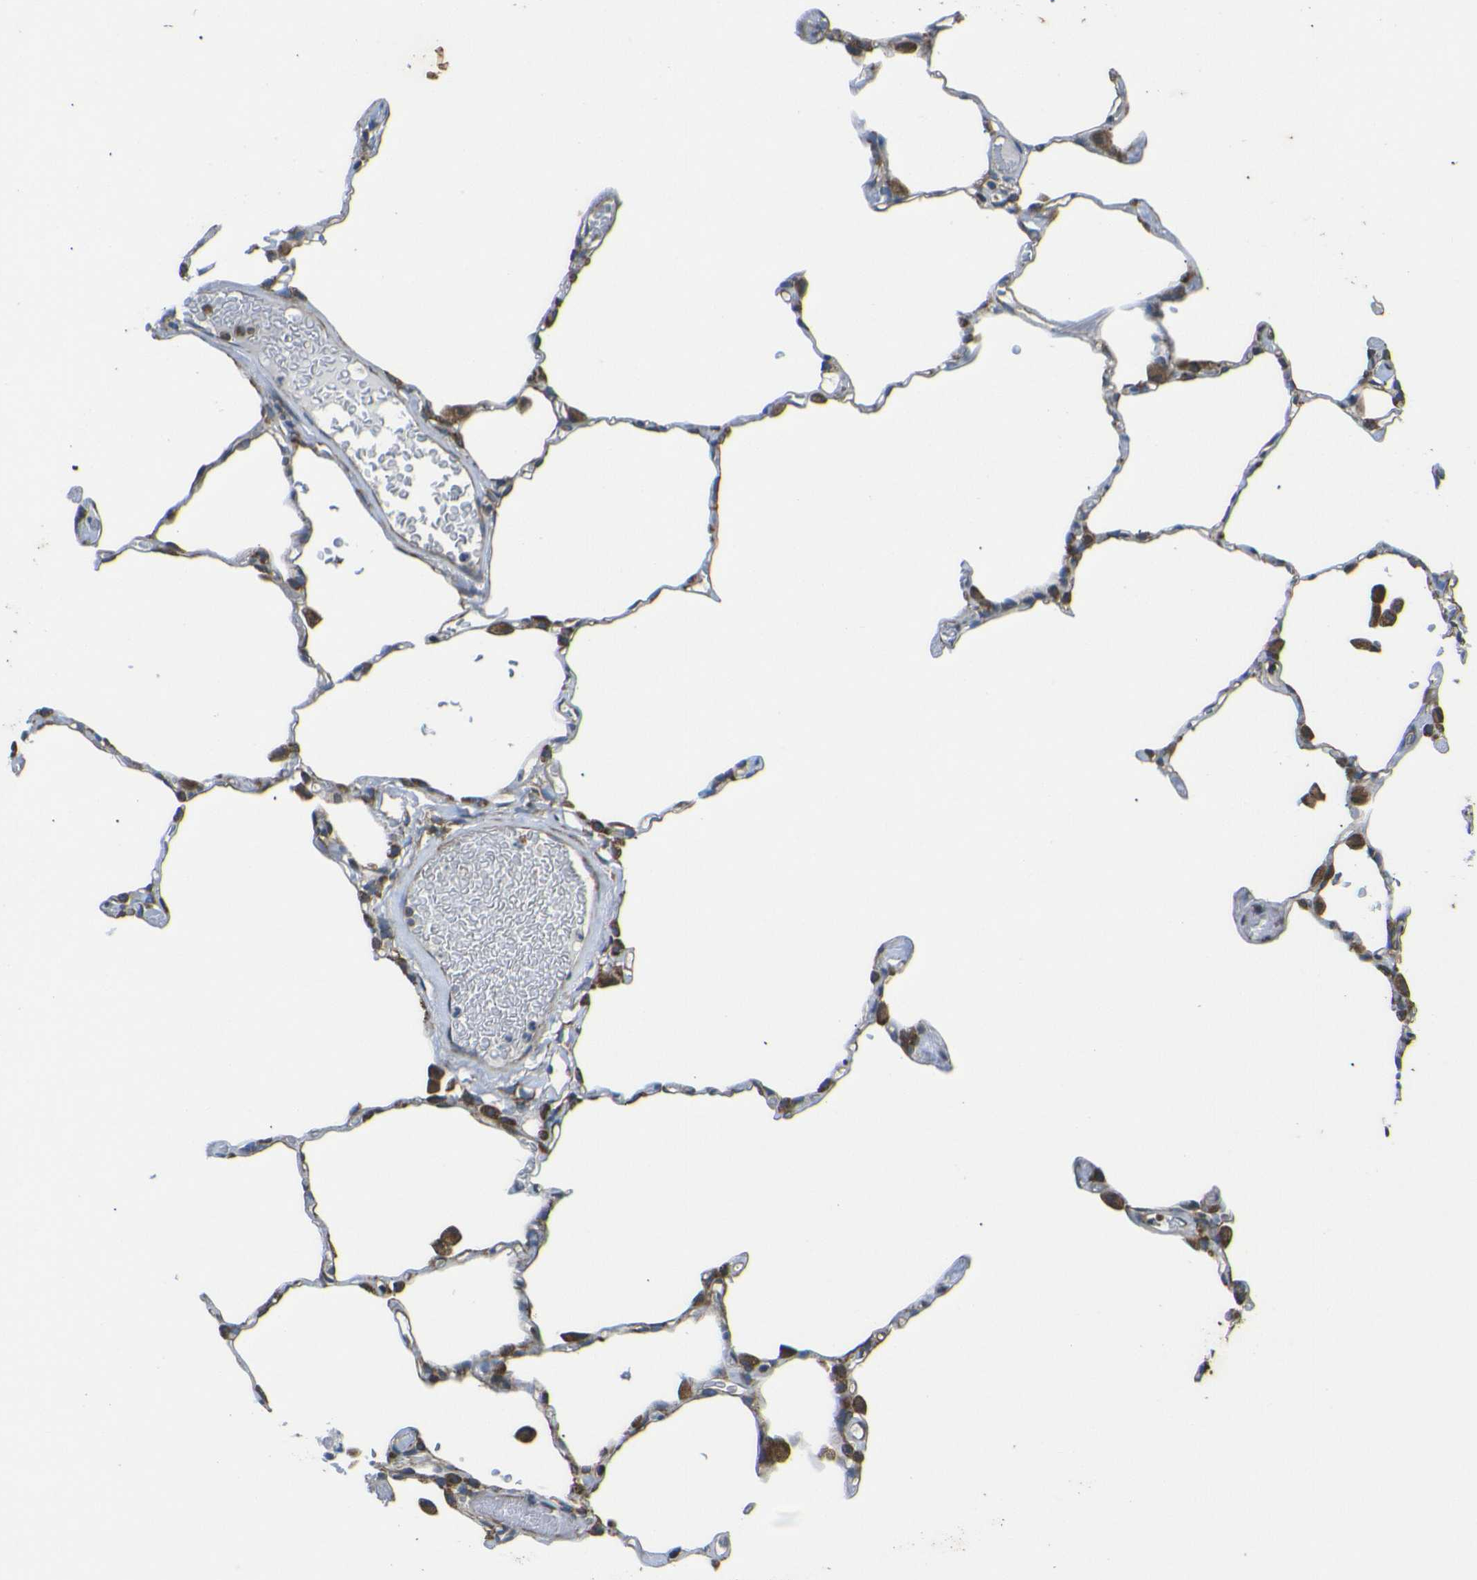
{"staining": {"intensity": "moderate", "quantity": "25%-75%", "location": "cytoplasmic/membranous"}, "tissue": "lung", "cell_type": "Alveolar cells", "image_type": "normal", "snomed": [{"axis": "morphology", "description": "Normal tissue, NOS"}, {"axis": "topography", "description": "Lung"}], "caption": "Immunohistochemistry of benign lung reveals medium levels of moderate cytoplasmic/membranous staining in approximately 25%-75% of alveolar cells.", "gene": "RPSA", "patient": {"sex": "female", "age": 49}}